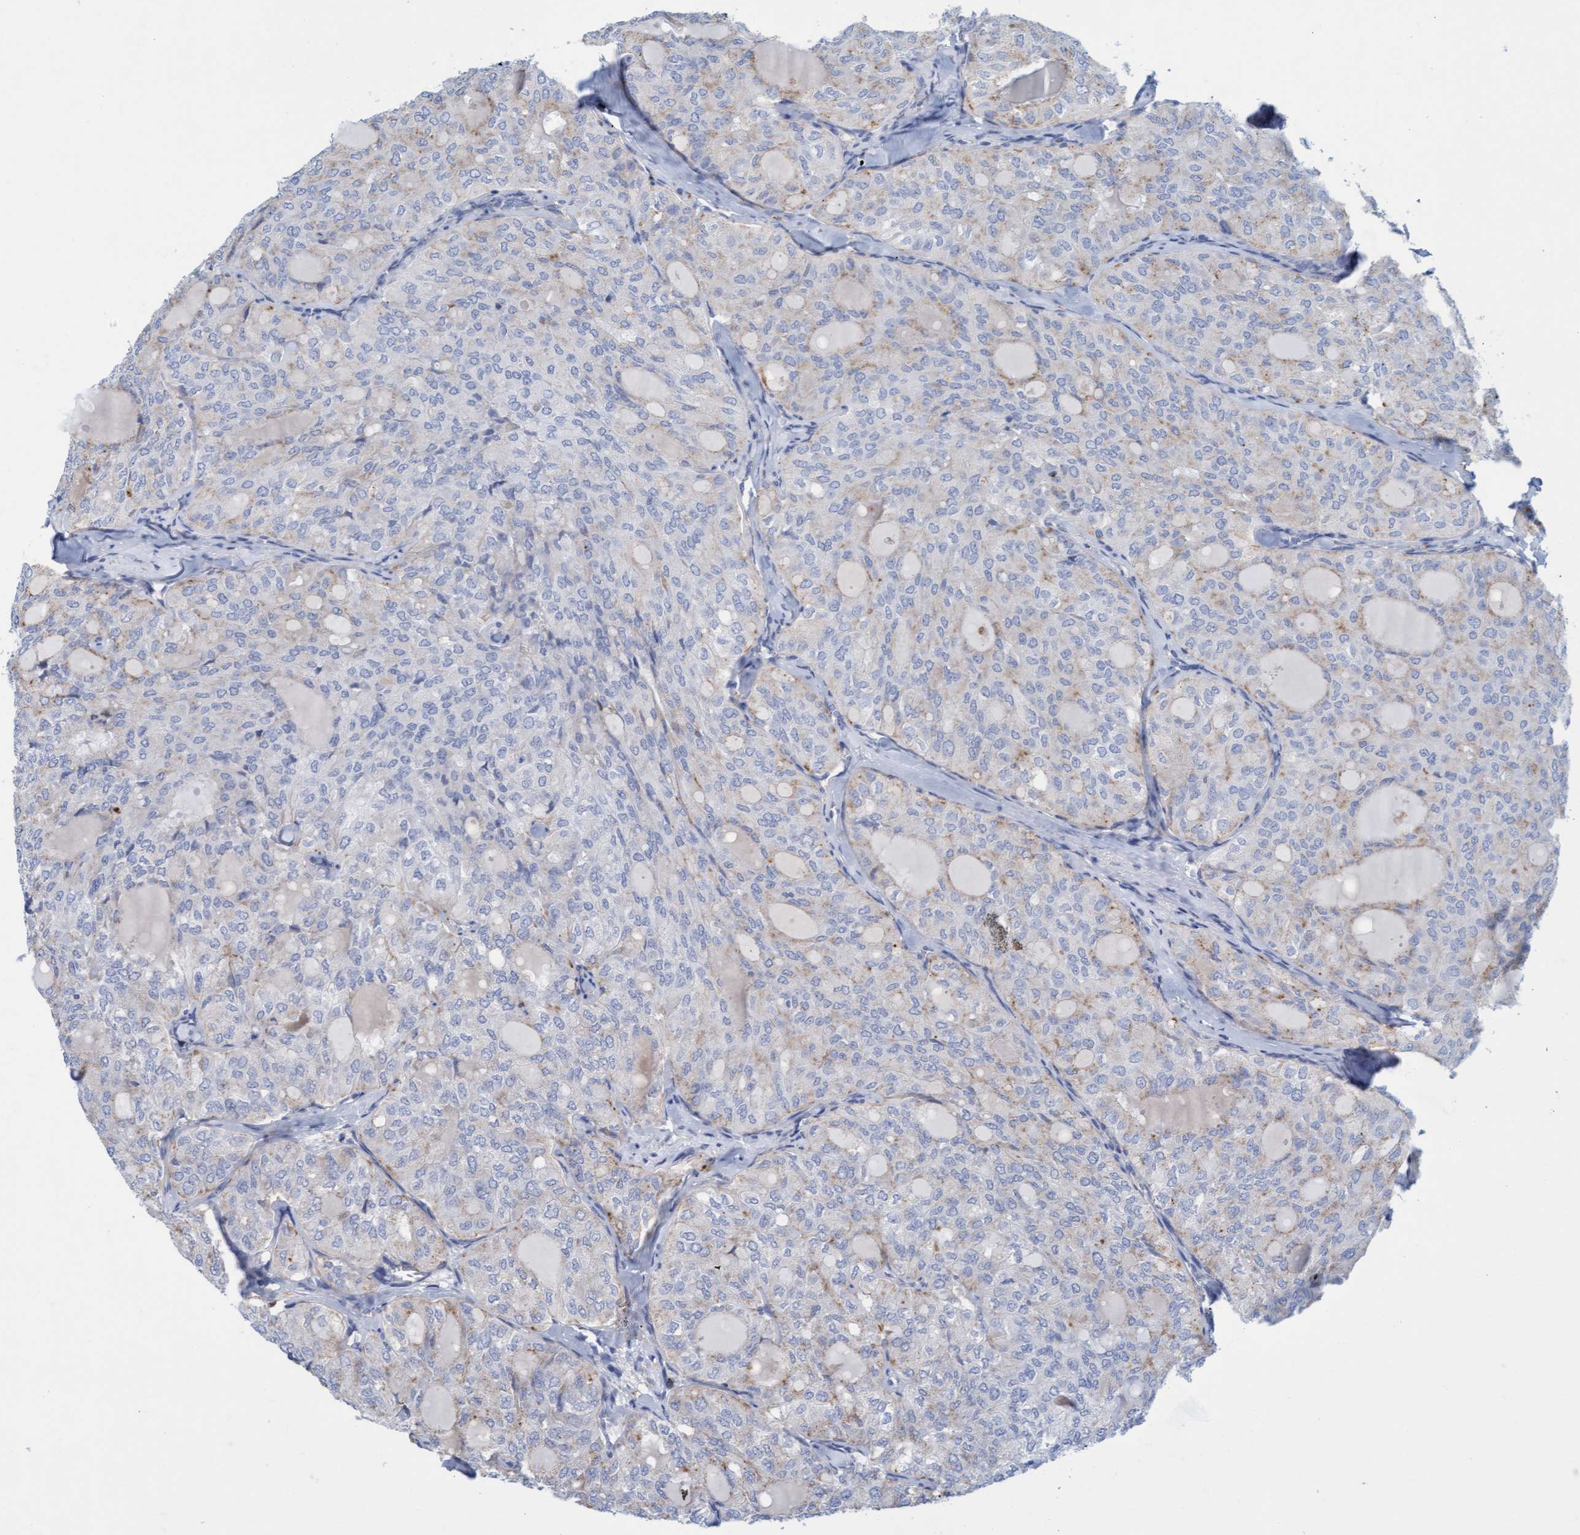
{"staining": {"intensity": "moderate", "quantity": "<25%", "location": "cytoplasmic/membranous"}, "tissue": "thyroid cancer", "cell_type": "Tumor cells", "image_type": "cancer", "snomed": [{"axis": "morphology", "description": "Follicular adenoma carcinoma, NOS"}, {"axis": "topography", "description": "Thyroid gland"}], "caption": "A brown stain shows moderate cytoplasmic/membranous positivity of a protein in thyroid cancer (follicular adenoma carcinoma) tumor cells. Immunohistochemistry stains the protein of interest in brown and the nuclei are stained blue.", "gene": "SGSH", "patient": {"sex": "male", "age": 75}}